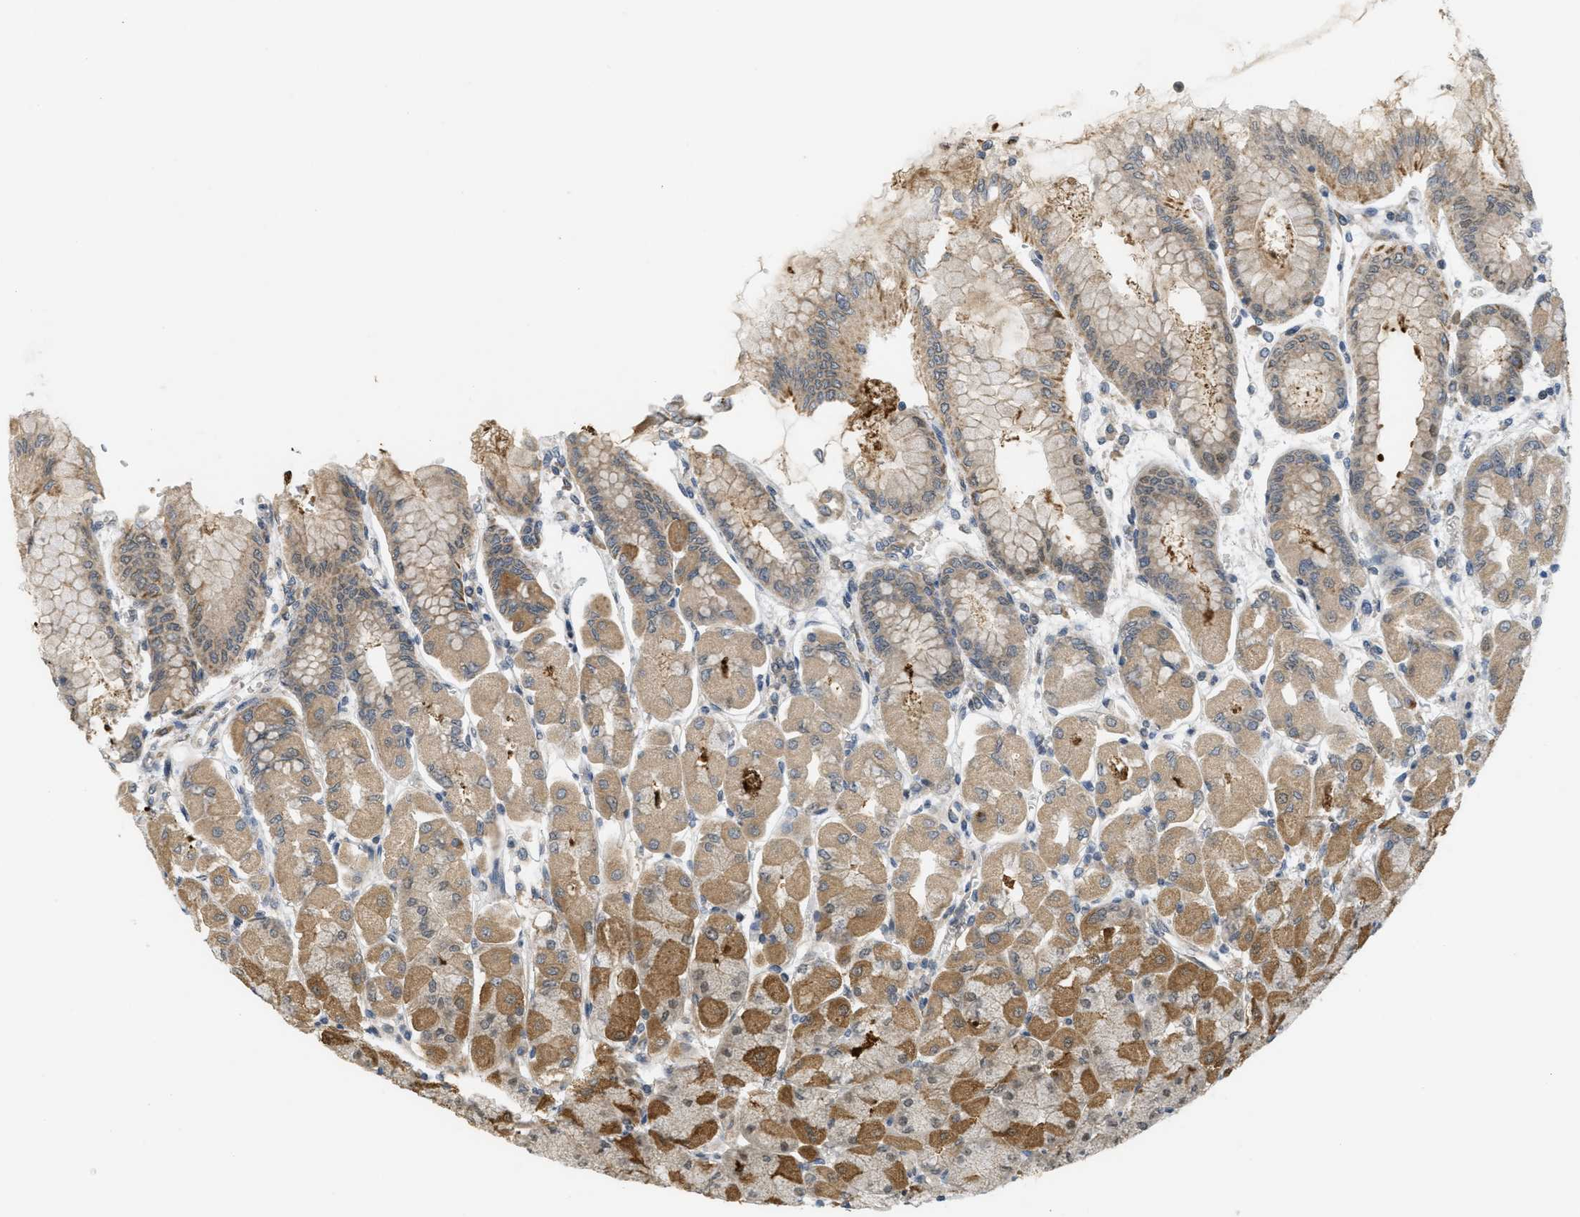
{"staining": {"intensity": "strong", "quantity": "25%-75%", "location": "cytoplasmic/membranous,nuclear"}, "tissue": "stomach", "cell_type": "Glandular cells", "image_type": "normal", "snomed": [{"axis": "morphology", "description": "Normal tissue, NOS"}, {"axis": "topography", "description": "Stomach, upper"}], "caption": "About 25%-75% of glandular cells in benign human stomach show strong cytoplasmic/membranous,nuclear protein staining as visualized by brown immunohistochemical staining.", "gene": "PRKD1", "patient": {"sex": "female", "age": 56}}